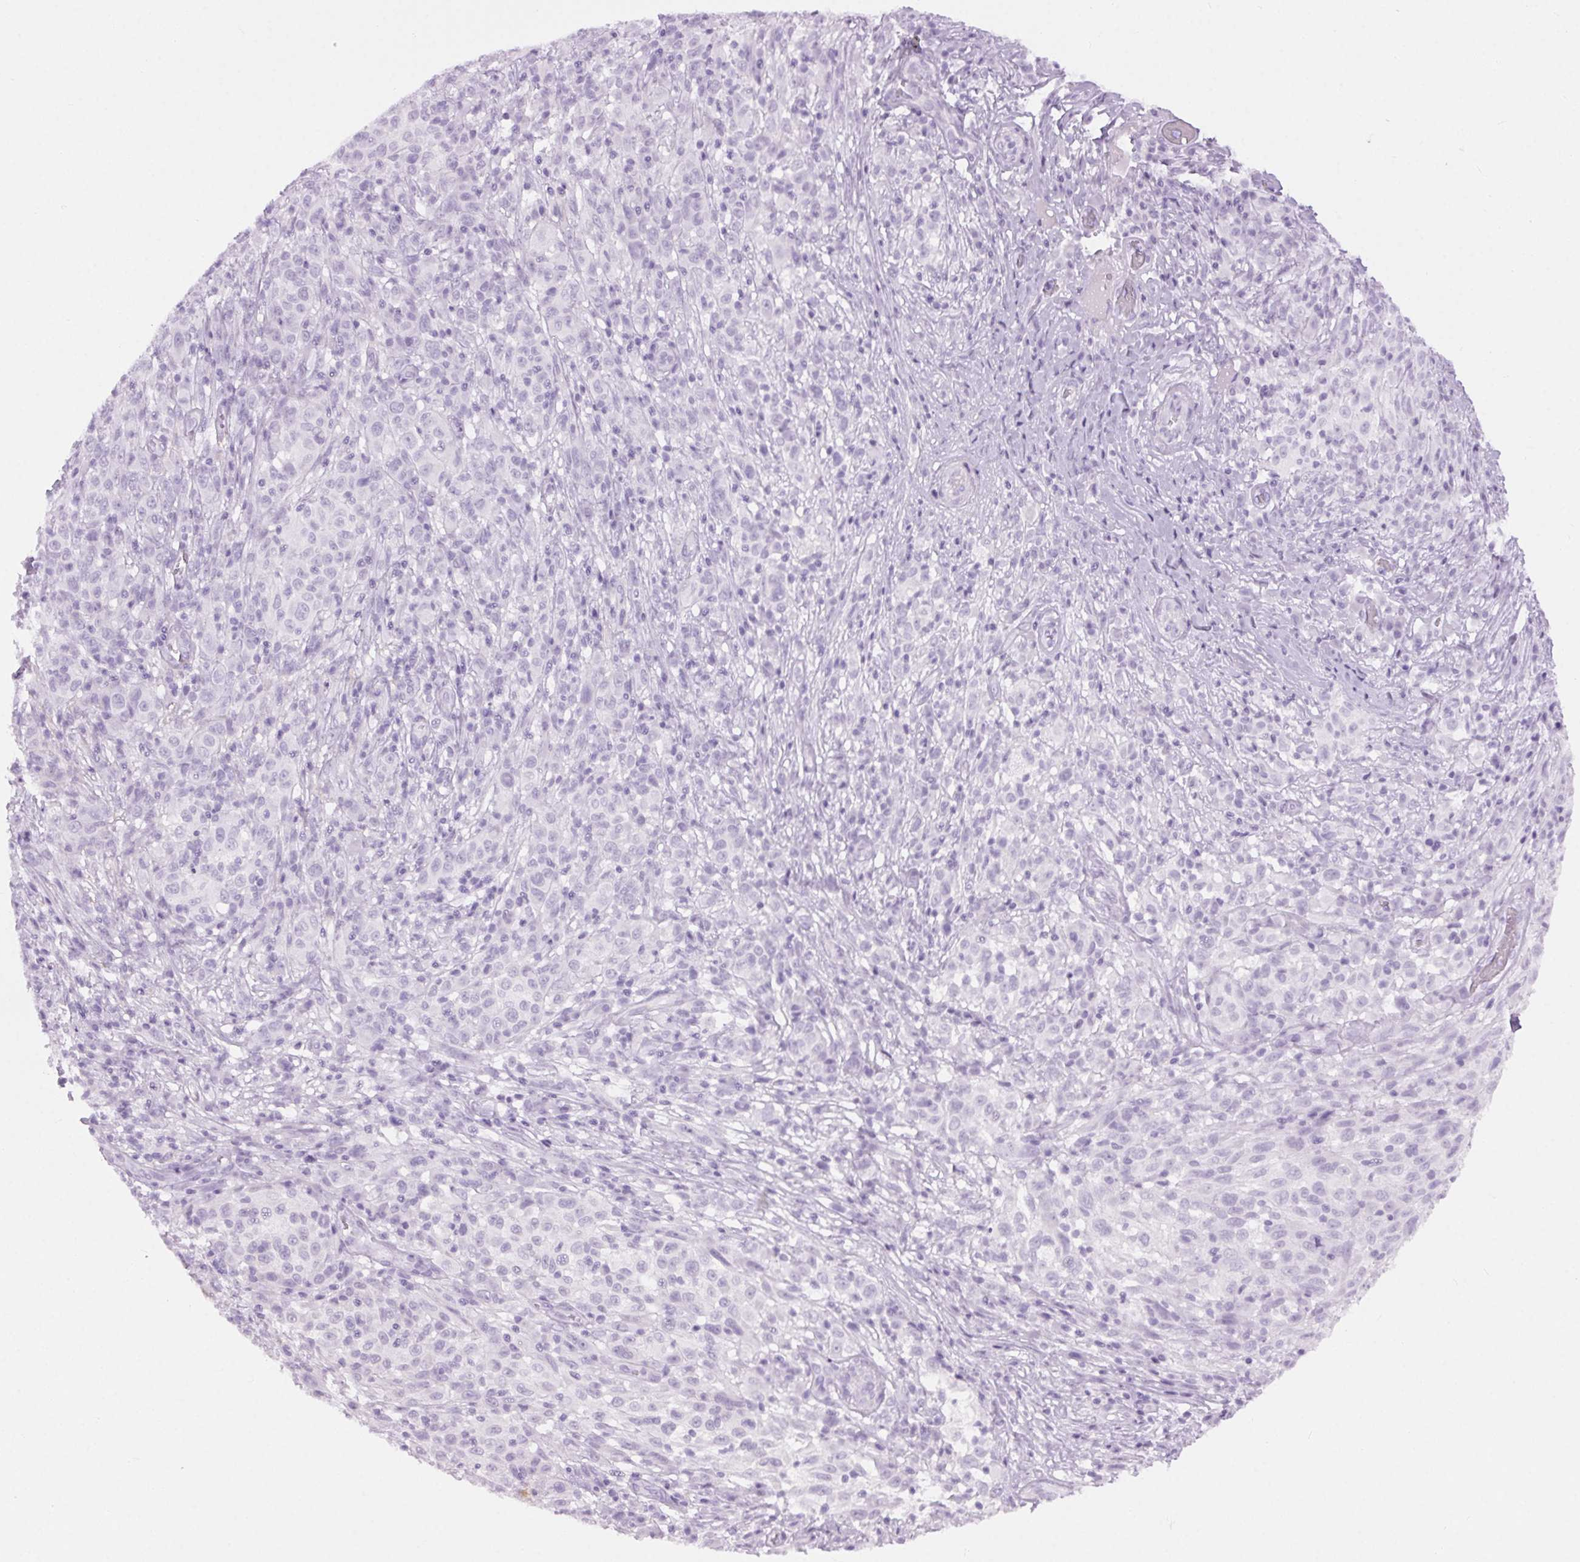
{"staining": {"intensity": "negative", "quantity": "none", "location": "none"}, "tissue": "melanoma", "cell_type": "Tumor cells", "image_type": "cancer", "snomed": [{"axis": "morphology", "description": "Malignant melanoma, NOS"}, {"axis": "topography", "description": "Skin"}], "caption": "Tumor cells are negative for protein expression in human melanoma.", "gene": "BEND2", "patient": {"sex": "male", "age": 73}}